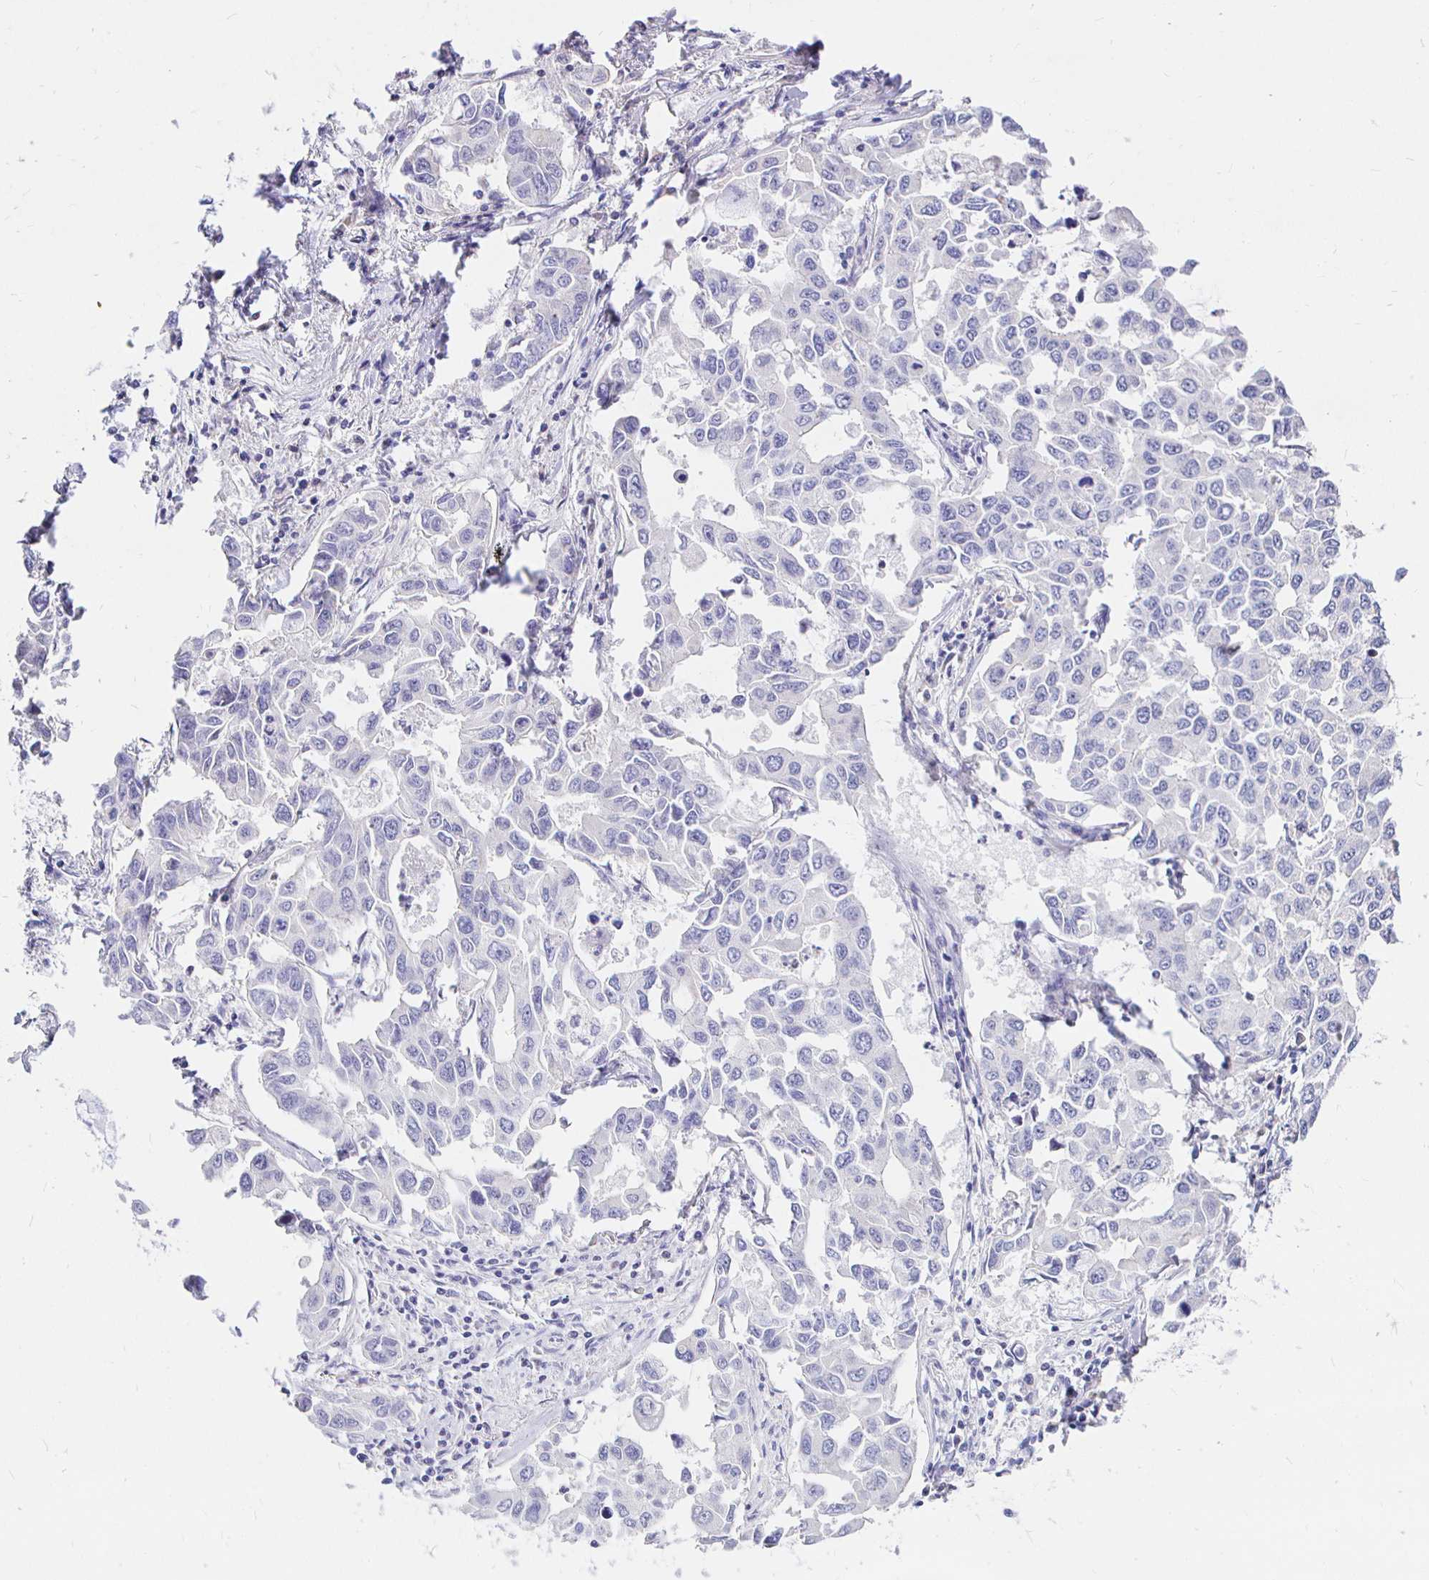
{"staining": {"intensity": "negative", "quantity": "none", "location": "none"}, "tissue": "lung cancer", "cell_type": "Tumor cells", "image_type": "cancer", "snomed": [{"axis": "morphology", "description": "Adenocarcinoma, NOS"}, {"axis": "topography", "description": "Lung"}], "caption": "High magnification brightfield microscopy of lung cancer stained with DAB (3,3'-diaminobenzidine) (brown) and counterstained with hematoxylin (blue): tumor cells show no significant expression.", "gene": "NECAB1", "patient": {"sex": "male", "age": 64}}